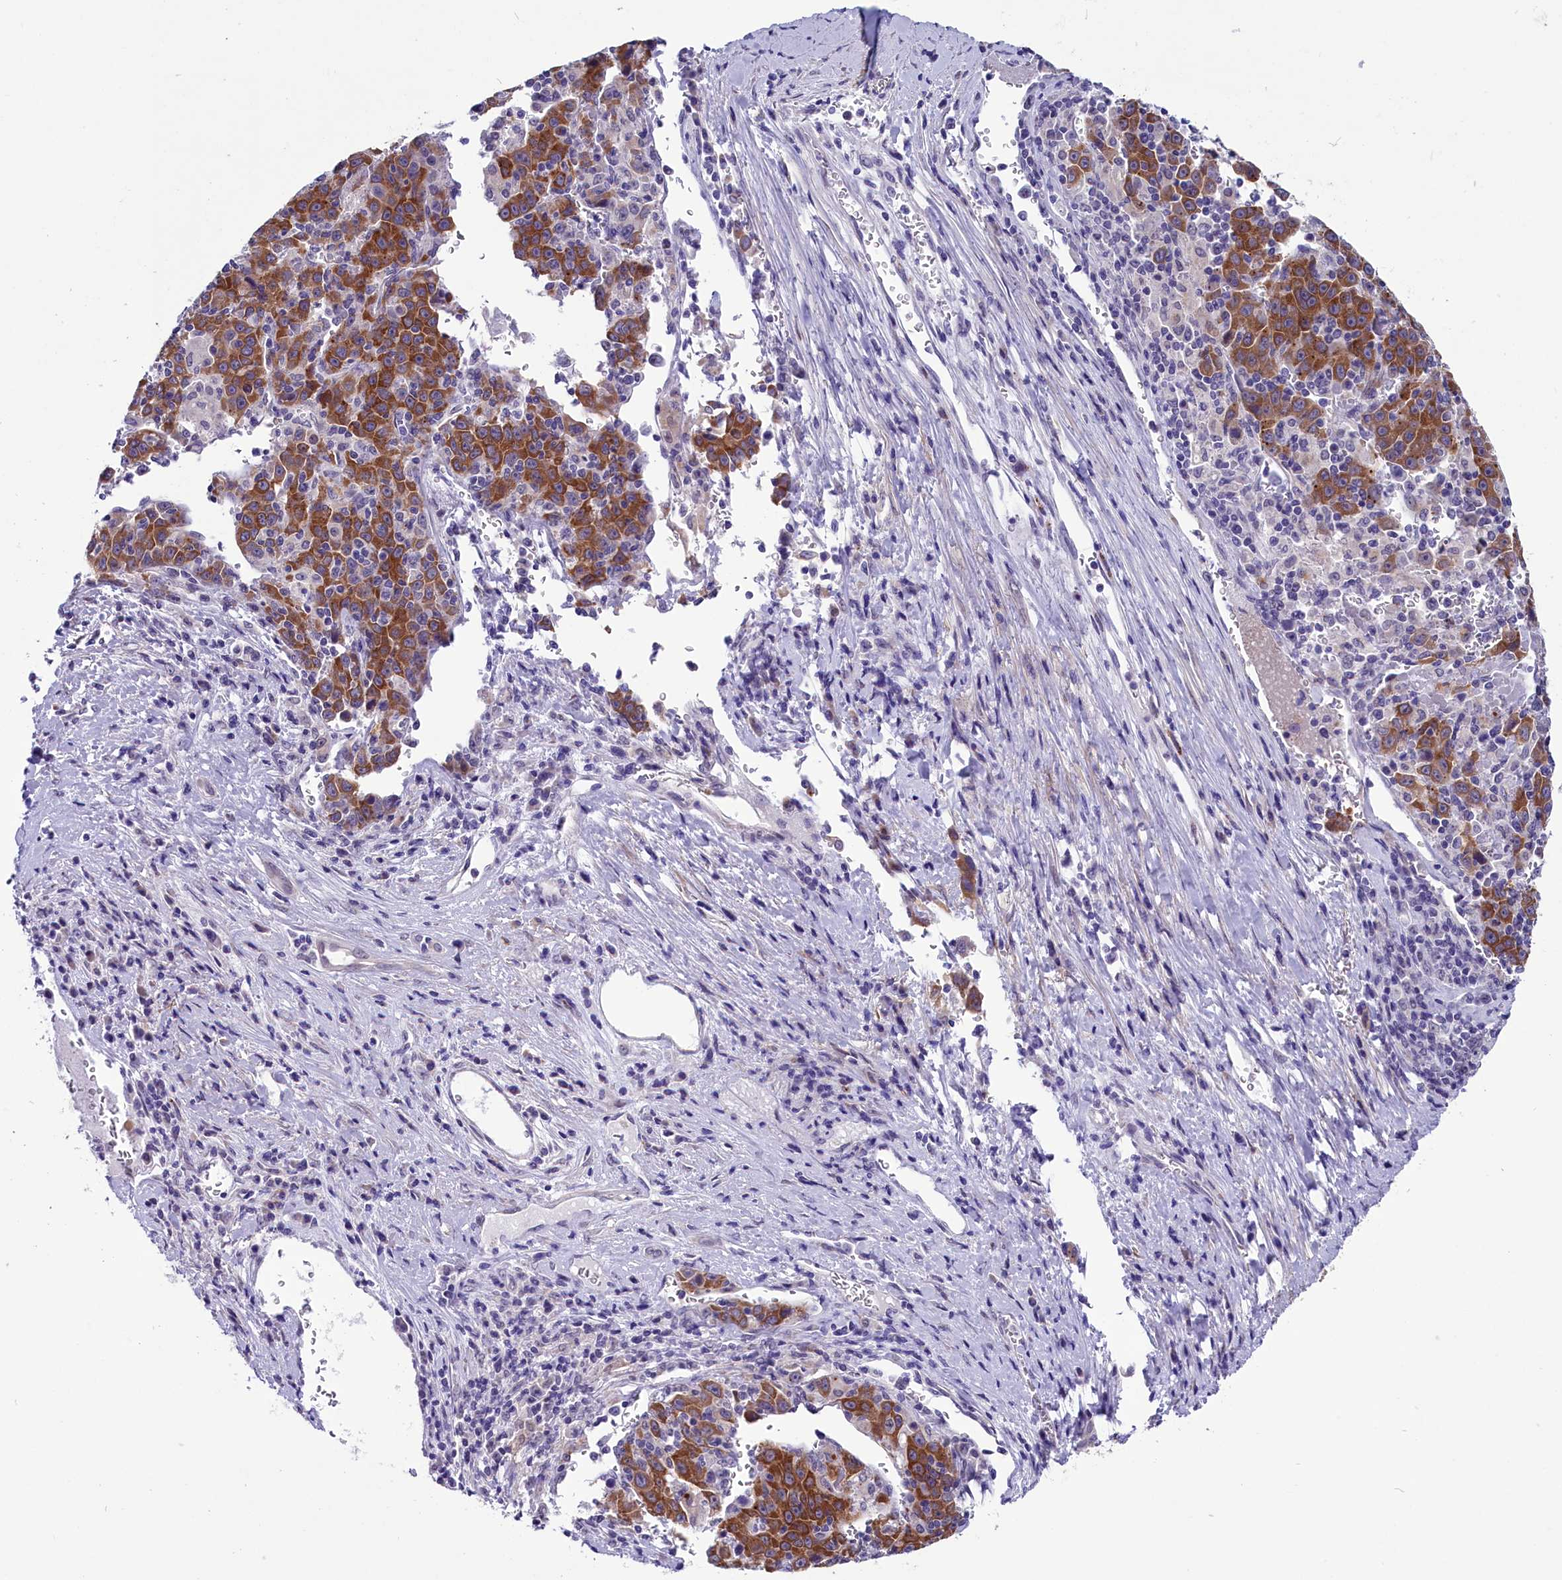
{"staining": {"intensity": "moderate", "quantity": ">75%", "location": "cytoplasmic/membranous"}, "tissue": "liver cancer", "cell_type": "Tumor cells", "image_type": "cancer", "snomed": [{"axis": "morphology", "description": "Carcinoma, Hepatocellular, NOS"}, {"axis": "topography", "description": "Liver"}], "caption": "Human hepatocellular carcinoma (liver) stained with a brown dye demonstrates moderate cytoplasmic/membranous positive staining in approximately >75% of tumor cells.", "gene": "SCD5", "patient": {"sex": "female", "age": 53}}